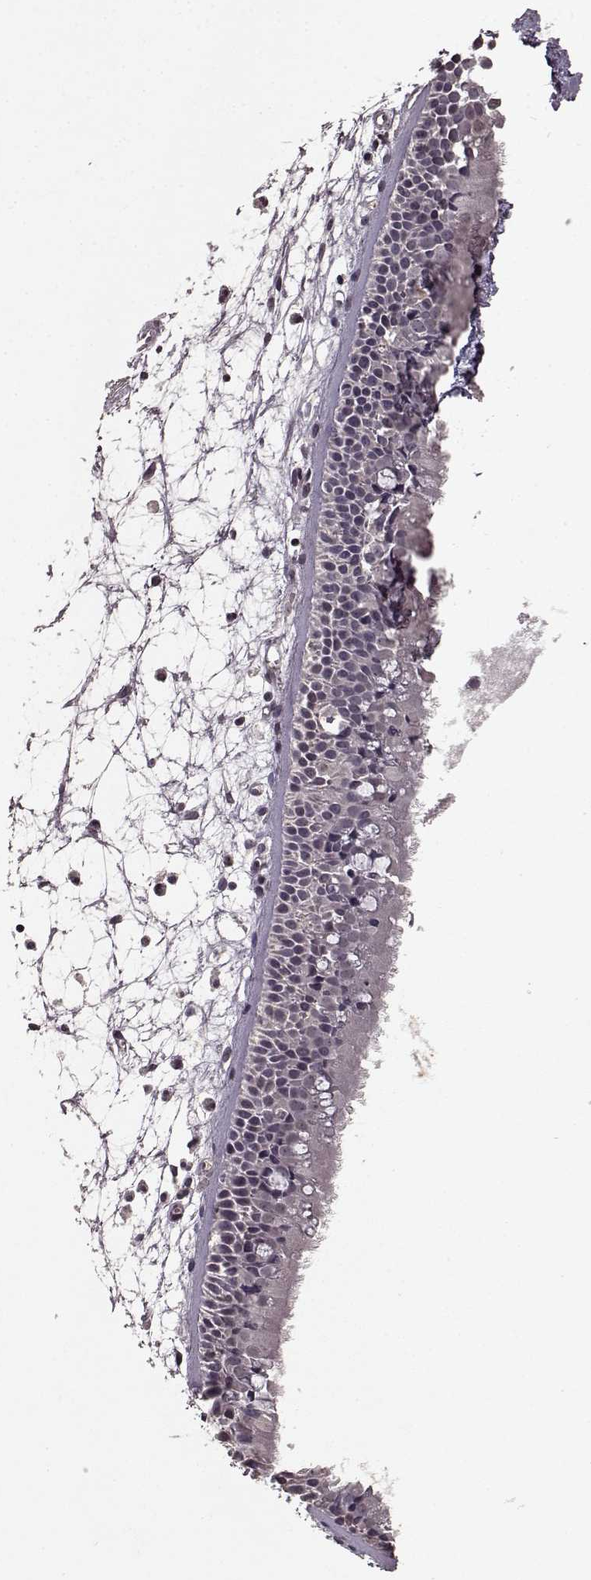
{"staining": {"intensity": "negative", "quantity": "none", "location": "none"}, "tissue": "nasopharynx", "cell_type": "Respiratory epithelial cells", "image_type": "normal", "snomed": [{"axis": "morphology", "description": "Normal tissue, NOS"}, {"axis": "topography", "description": "Nasopharynx"}], "caption": "Nasopharynx was stained to show a protein in brown. There is no significant expression in respiratory epithelial cells. (DAB (3,3'-diaminobenzidine) immunohistochemistry with hematoxylin counter stain).", "gene": "LHB", "patient": {"sex": "female", "age": 68}}